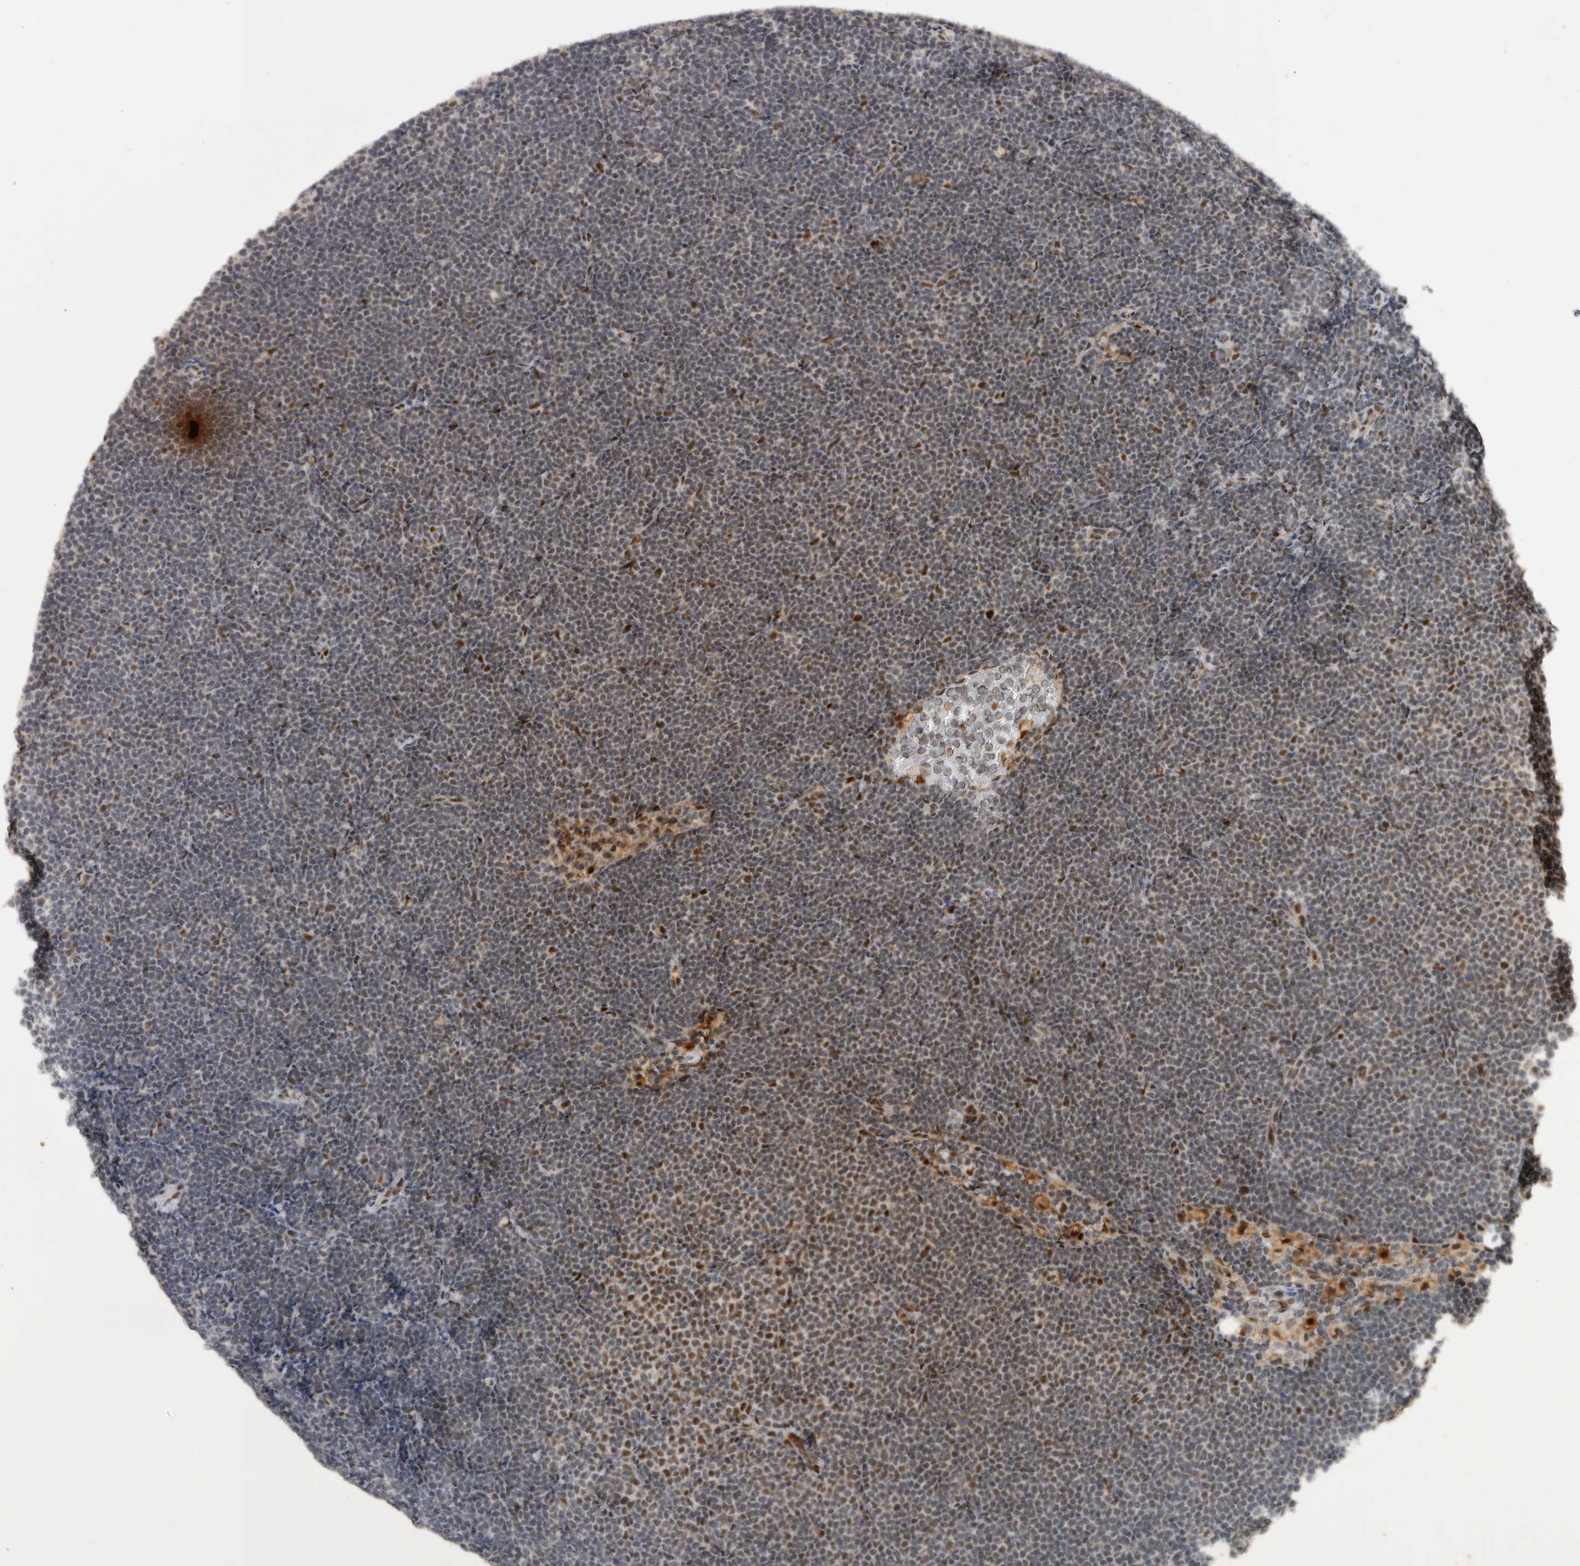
{"staining": {"intensity": "moderate", "quantity": "<25%", "location": "nuclear"}, "tissue": "lymphoma", "cell_type": "Tumor cells", "image_type": "cancer", "snomed": [{"axis": "morphology", "description": "Malignant lymphoma, non-Hodgkin's type, Low grade"}, {"axis": "topography", "description": "Lymph node"}], "caption": "Immunohistochemistry photomicrograph of neoplastic tissue: lymphoma stained using immunohistochemistry (IHC) displays low levels of moderate protein expression localized specifically in the nuclear of tumor cells, appearing as a nuclear brown color.", "gene": "PPP1R10", "patient": {"sex": "female", "age": 53}}